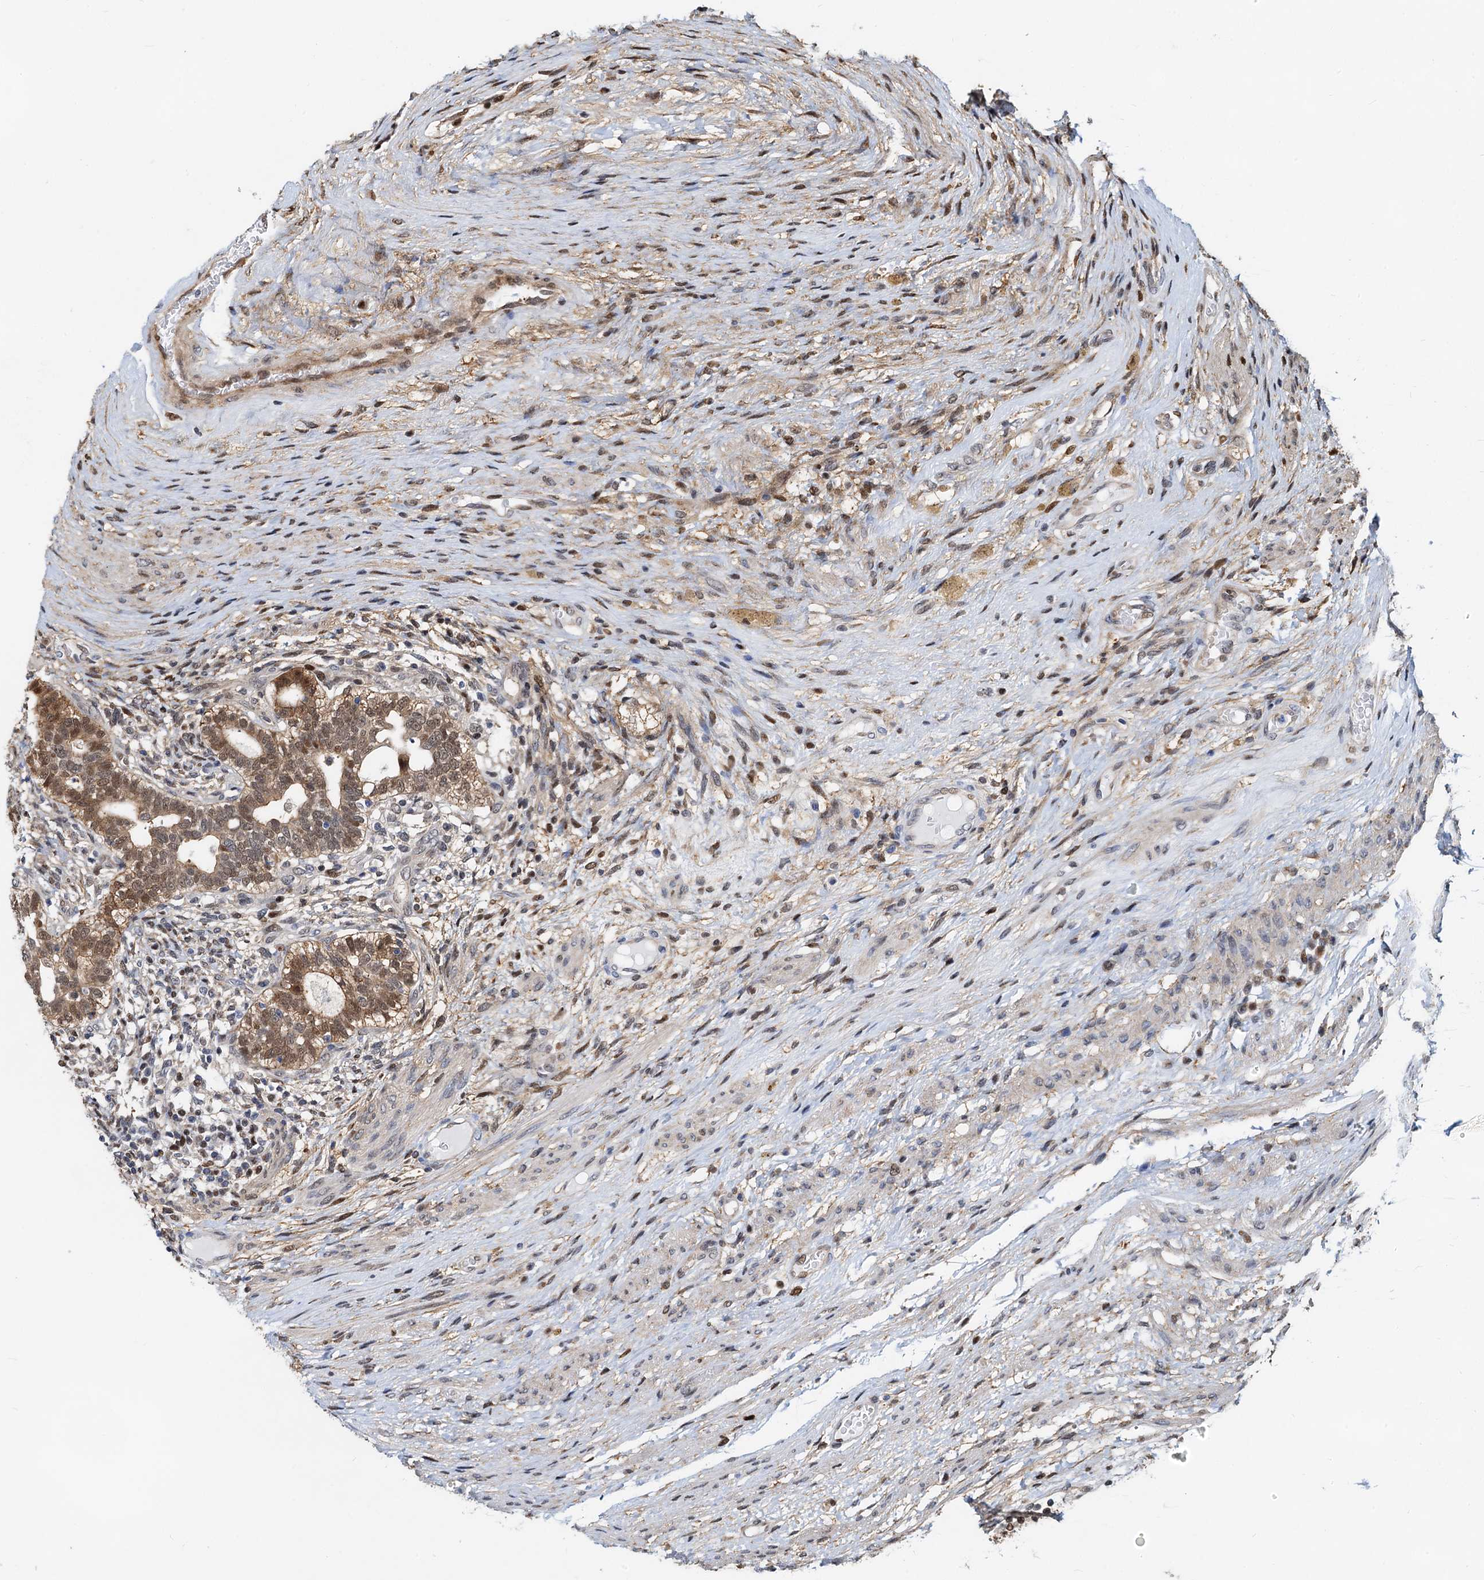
{"staining": {"intensity": "moderate", "quantity": ">75%", "location": "cytoplasmic/membranous,nuclear"}, "tissue": "testis cancer", "cell_type": "Tumor cells", "image_type": "cancer", "snomed": [{"axis": "morphology", "description": "Carcinoma, Embryonal, NOS"}, {"axis": "topography", "description": "Testis"}], "caption": "Brown immunohistochemical staining in human embryonal carcinoma (testis) demonstrates moderate cytoplasmic/membranous and nuclear positivity in approximately >75% of tumor cells.", "gene": "PTGES3", "patient": {"sex": "male", "age": 26}}